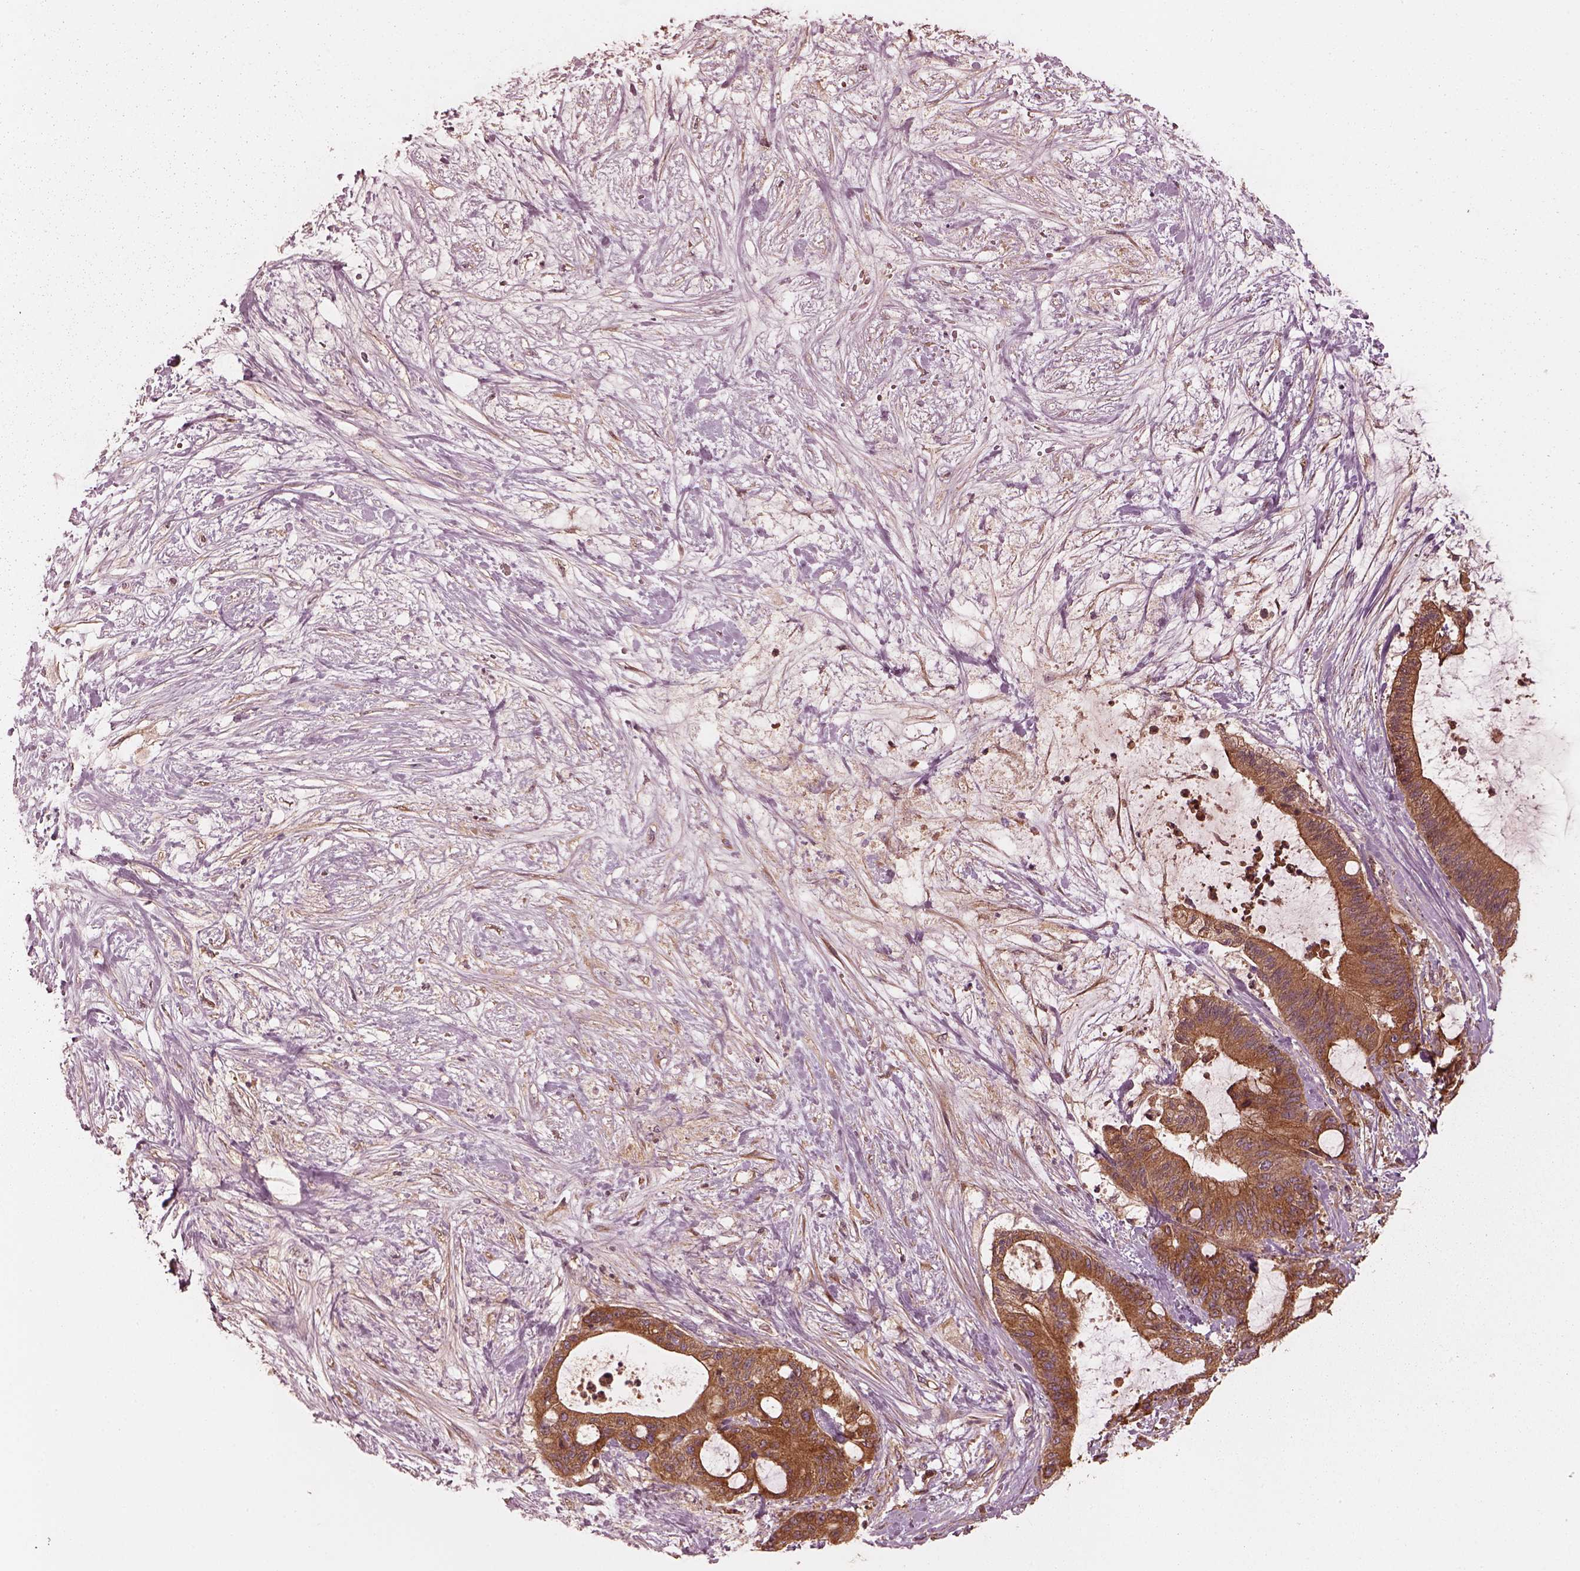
{"staining": {"intensity": "strong", "quantity": ">75%", "location": "cytoplasmic/membranous"}, "tissue": "liver cancer", "cell_type": "Tumor cells", "image_type": "cancer", "snomed": [{"axis": "morphology", "description": "Cholangiocarcinoma"}, {"axis": "topography", "description": "Liver"}], "caption": "Human liver cancer stained with a brown dye demonstrates strong cytoplasmic/membranous positive staining in about >75% of tumor cells.", "gene": "PIK3R2", "patient": {"sex": "female", "age": 73}}